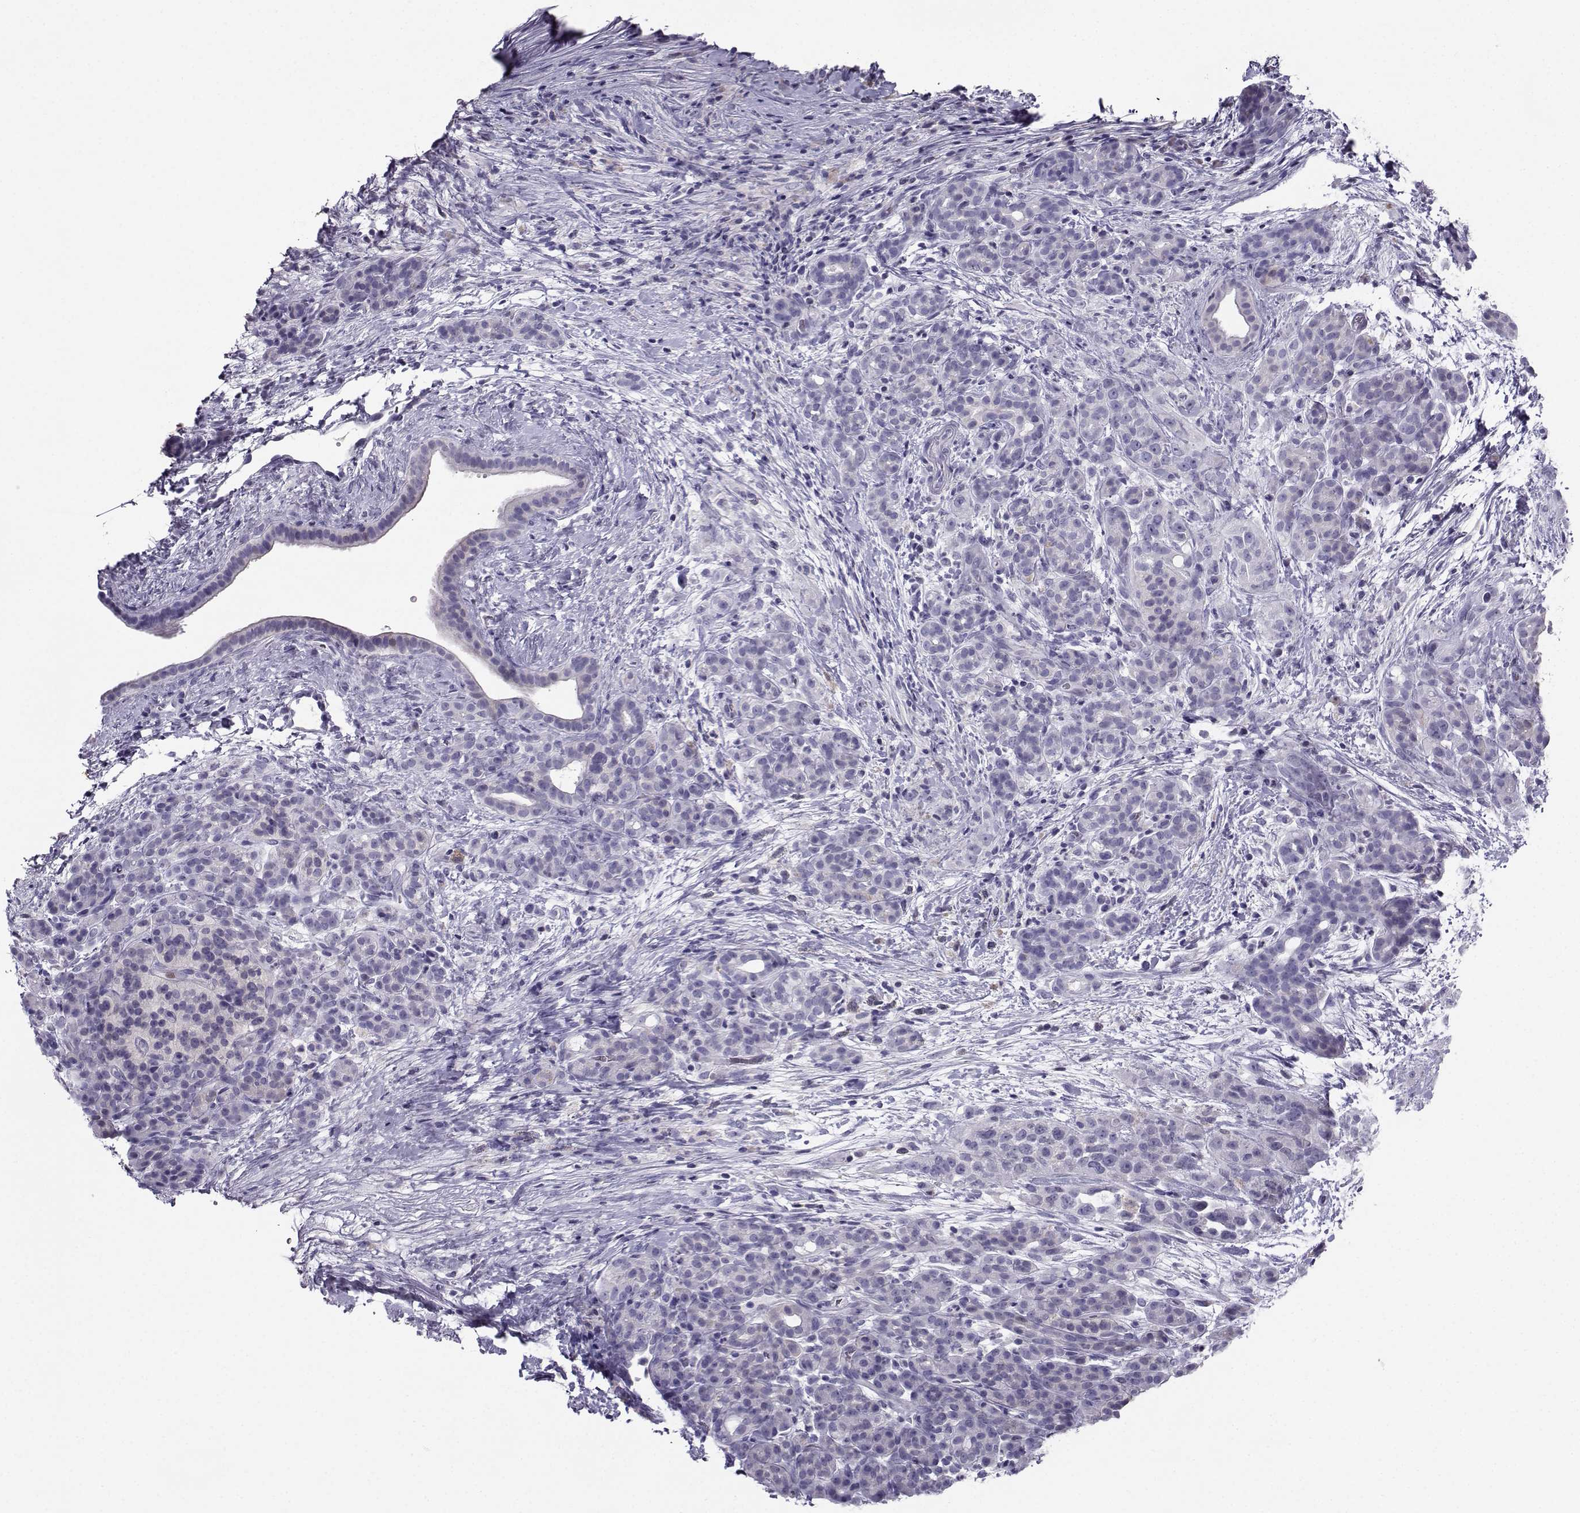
{"staining": {"intensity": "weak", "quantity": "<25%", "location": "cytoplasmic/membranous"}, "tissue": "pancreatic cancer", "cell_type": "Tumor cells", "image_type": "cancer", "snomed": [{"axis": "morphology", "description": "Adenocarcinoma, NOS"}, {"axis": "topography", "description": "Pancreas"}], "caption": "Micrograph shows no significant protein staining in tumor cells of pancreatic cancer.", "gene": "PGK1", "patient": {"sex": "male", "age": 44}}